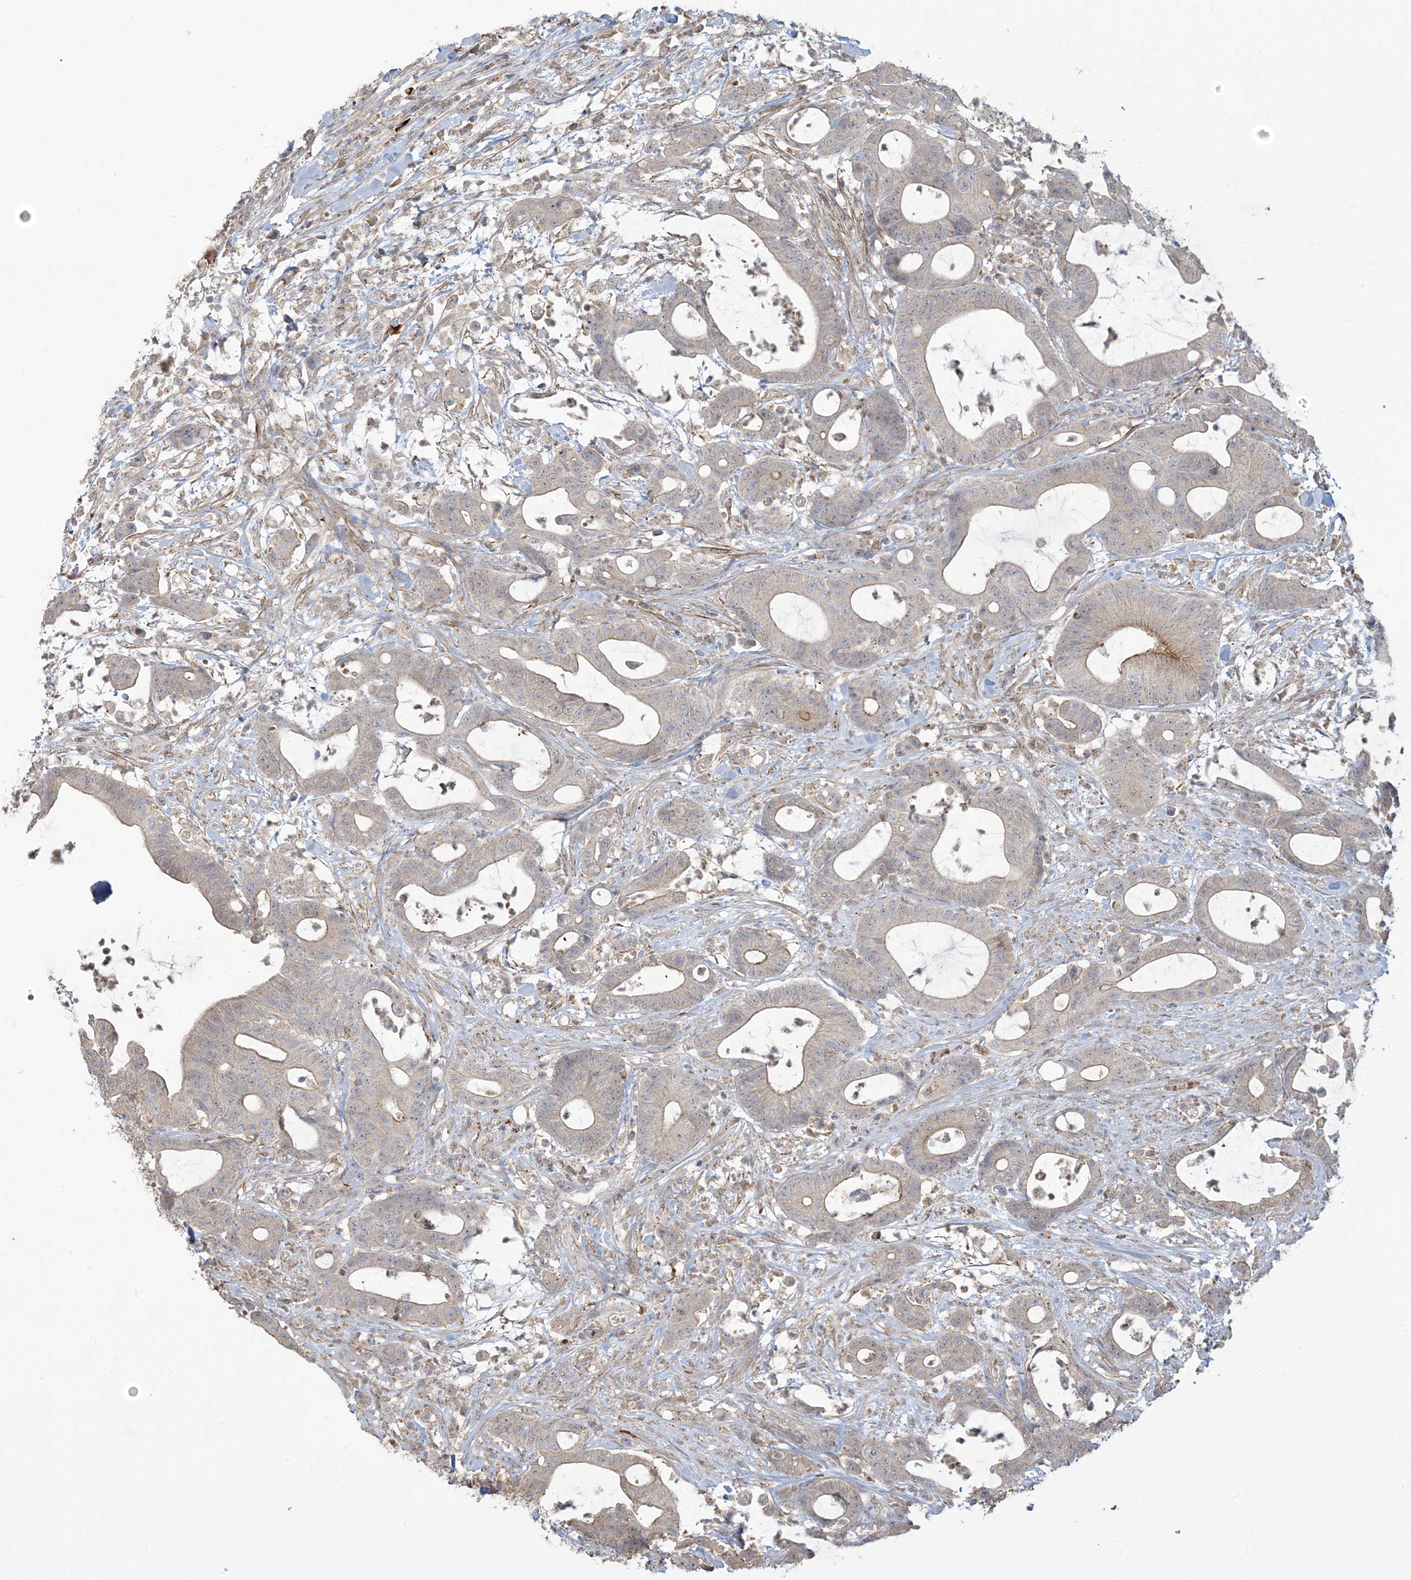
{"staining": {"intensity": "negative", "quantity": "none", "location": "none"}, "tissue": "colorectal cancer", "cell_type": "Tumor cells", "image_type": "cancer", "snomed": [{"axis": "morphology", "description": "Adenocarcinoma, NOS"}, {"axis": "topography", "description": "Colon"}], "caption": "There is no significant positivity in tumor cells of colorectal cancer (adenocarcinoma).", "gene": "KLHL18", "patient": {"sex": "female", "age": 84}}